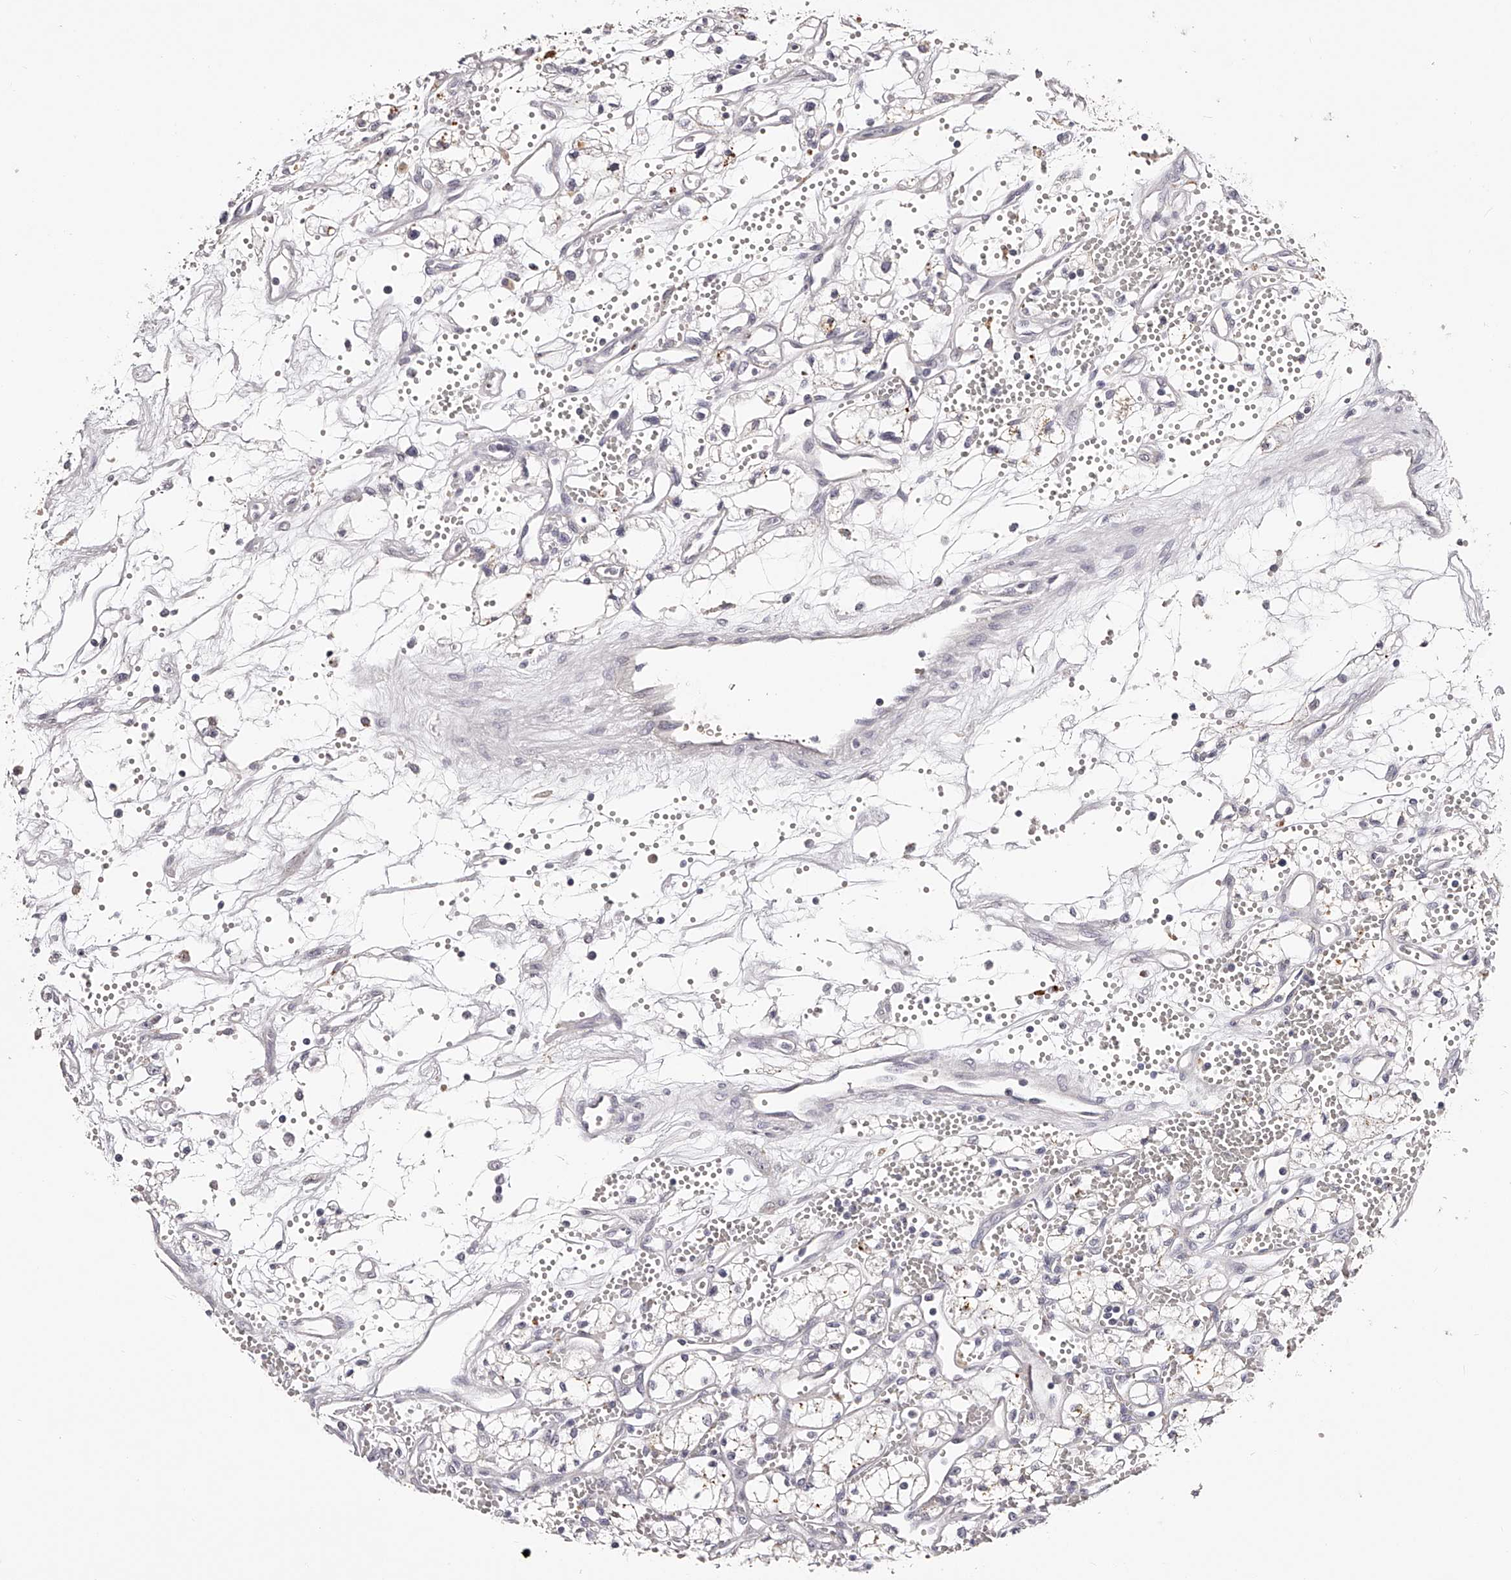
{"staining": {"intensity": "negative", "quantity": "none", "location": "none"}, "tissue": "renal cancer", "cell_type": "Tumor cells", "image_type": "cancer", "snomed": [{"axis": "morphology", "description": "Adenocarcinoma, NOS"}, {"axis": "topography", "description": "Kidney"}], "caption": "This is a photomicrograph of immunohistochemistry (IHC) staining of renal cancer (adenocarcinoma), which shows no expression in tumor cells.", "gene": "SLC35D3", "patient": {"sex": "male", "age": 59}}